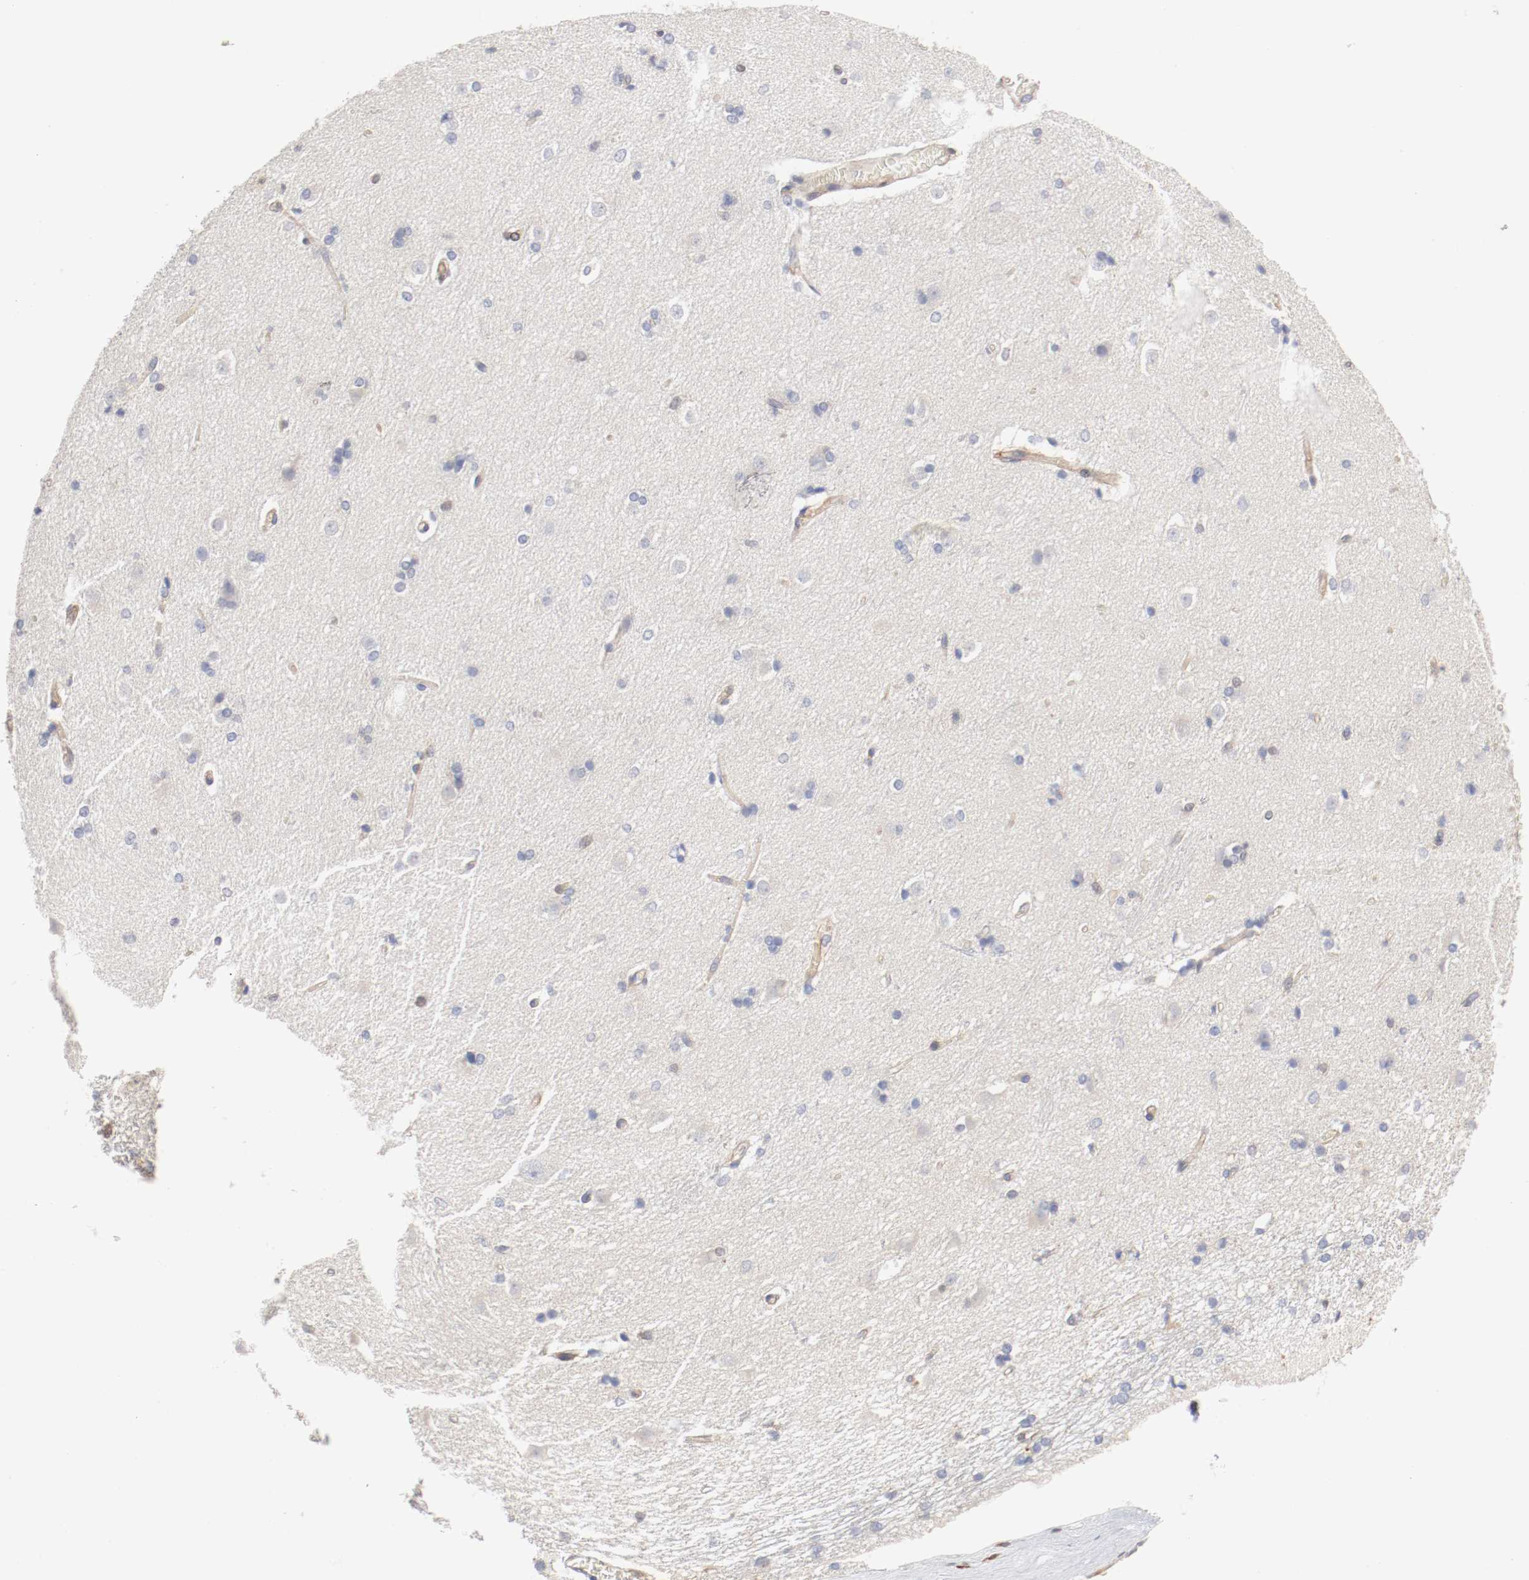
{"staining": {"intensity": "negative", "quantity": "none", "location": "none"}, "tissue": "caudate", "cell_type": "Glial cells", "image_type": "normal", "snomed": [{"axis": "morphology", "description": "Normal tissue, NOS"}, {"axis": "topography", "description": "Lateral ventricle wall"}], "caption": "Caudate stained for a protein using immunohistochemistry (IHC) demonstrates no staining glial cells.", "gene": "ARHGEF6", "patient": {"sex": "female", "age": 19}}